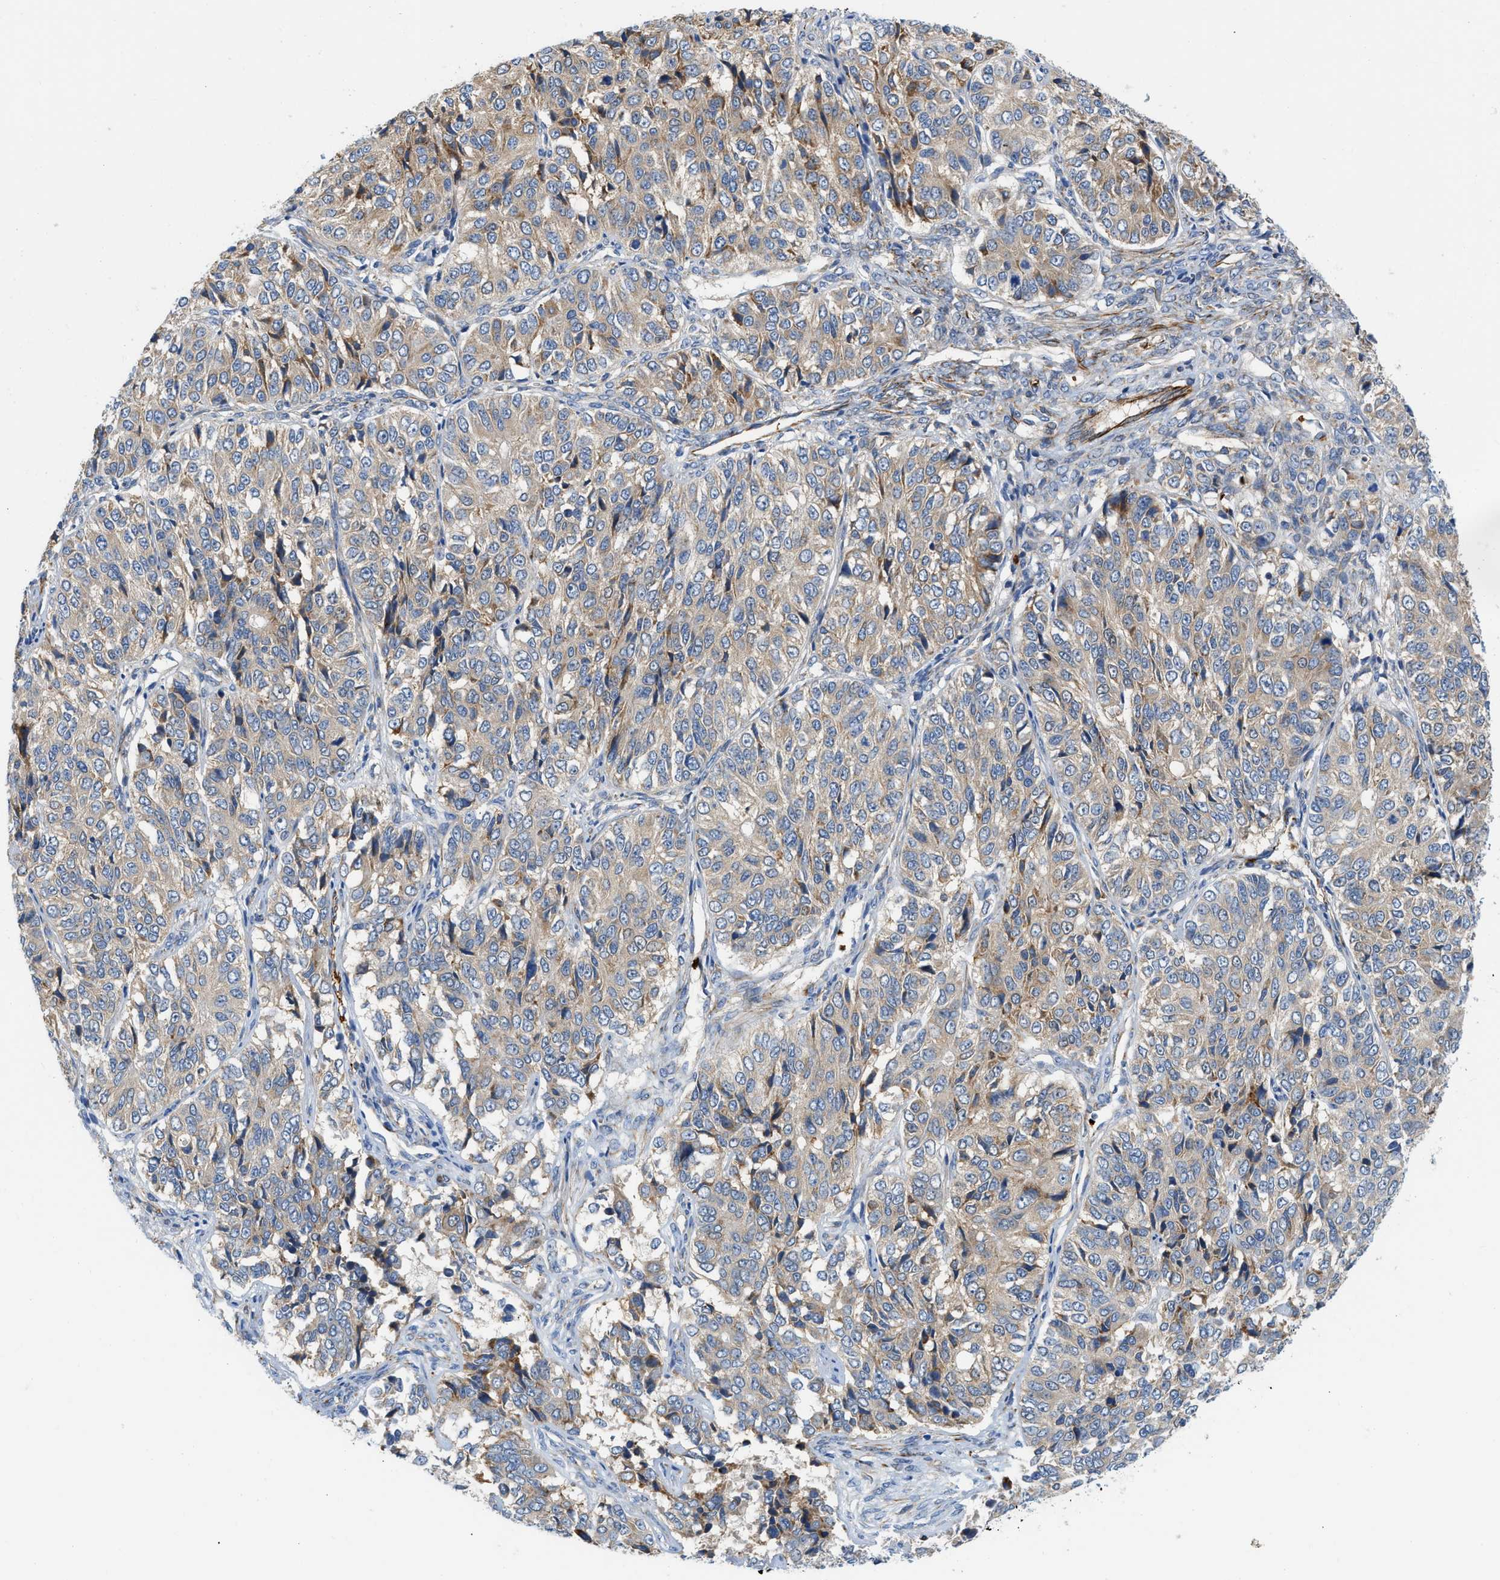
{"staining": {"intensity": "weak", "quantity": ">75%", "location": "cytoplasmic/membranous"}, "tissue": "ovarian cancer", "cell_type": "Tumor cells", "image_type": "cancer", "snomed": [{"axis": "morphology", "description": "Carcinoma, endometroid"}, {"axis": "topography", "description": "Ovary"}], "caption": "Endometroid carcinoma (ovarian) stained with a protein marker exhibits weak staining in tumor cells.", "gene": "ZNF831", "patient": {"sex": "female", "age": 51}}